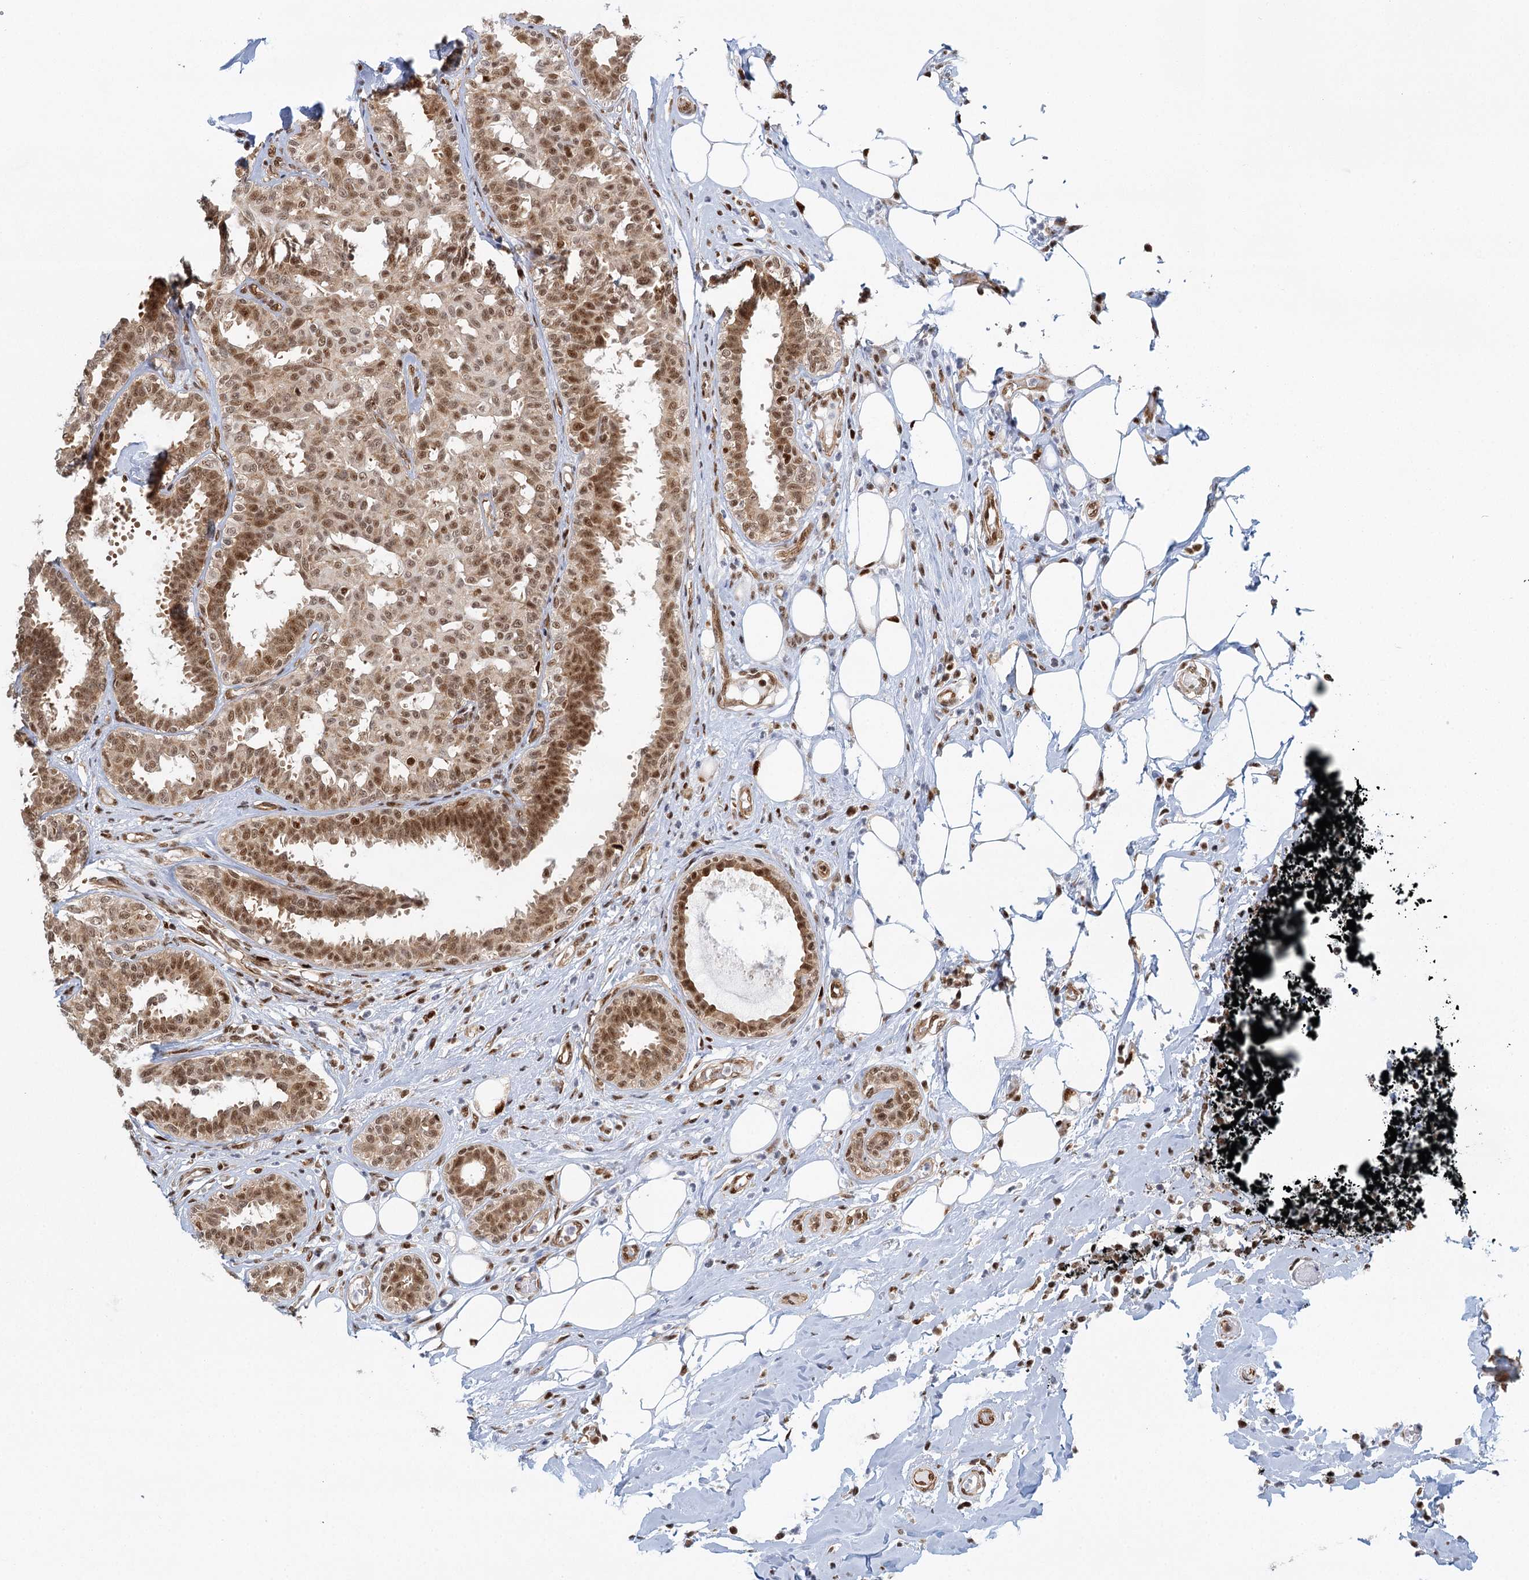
{"staining": {"intensity": "moderate", "quantity": ">75%", "location": "nuclear"}, "tissue": "breast cancer", "cell_type": "Tumor cells", "image_type": "cancer", "snomed": [{"axis": "morphology", "description": "Lobular carcinoma"}, {"axis": "topography", "description": "Breast"}], "caption": "This is an image of IHC staining of breast cancer (lobular carcinoma), which shows moderate expression in the nuclear of tumor cells.", "gene": "GPATCH11", "patient": {"sex": "female", "age": 51}}